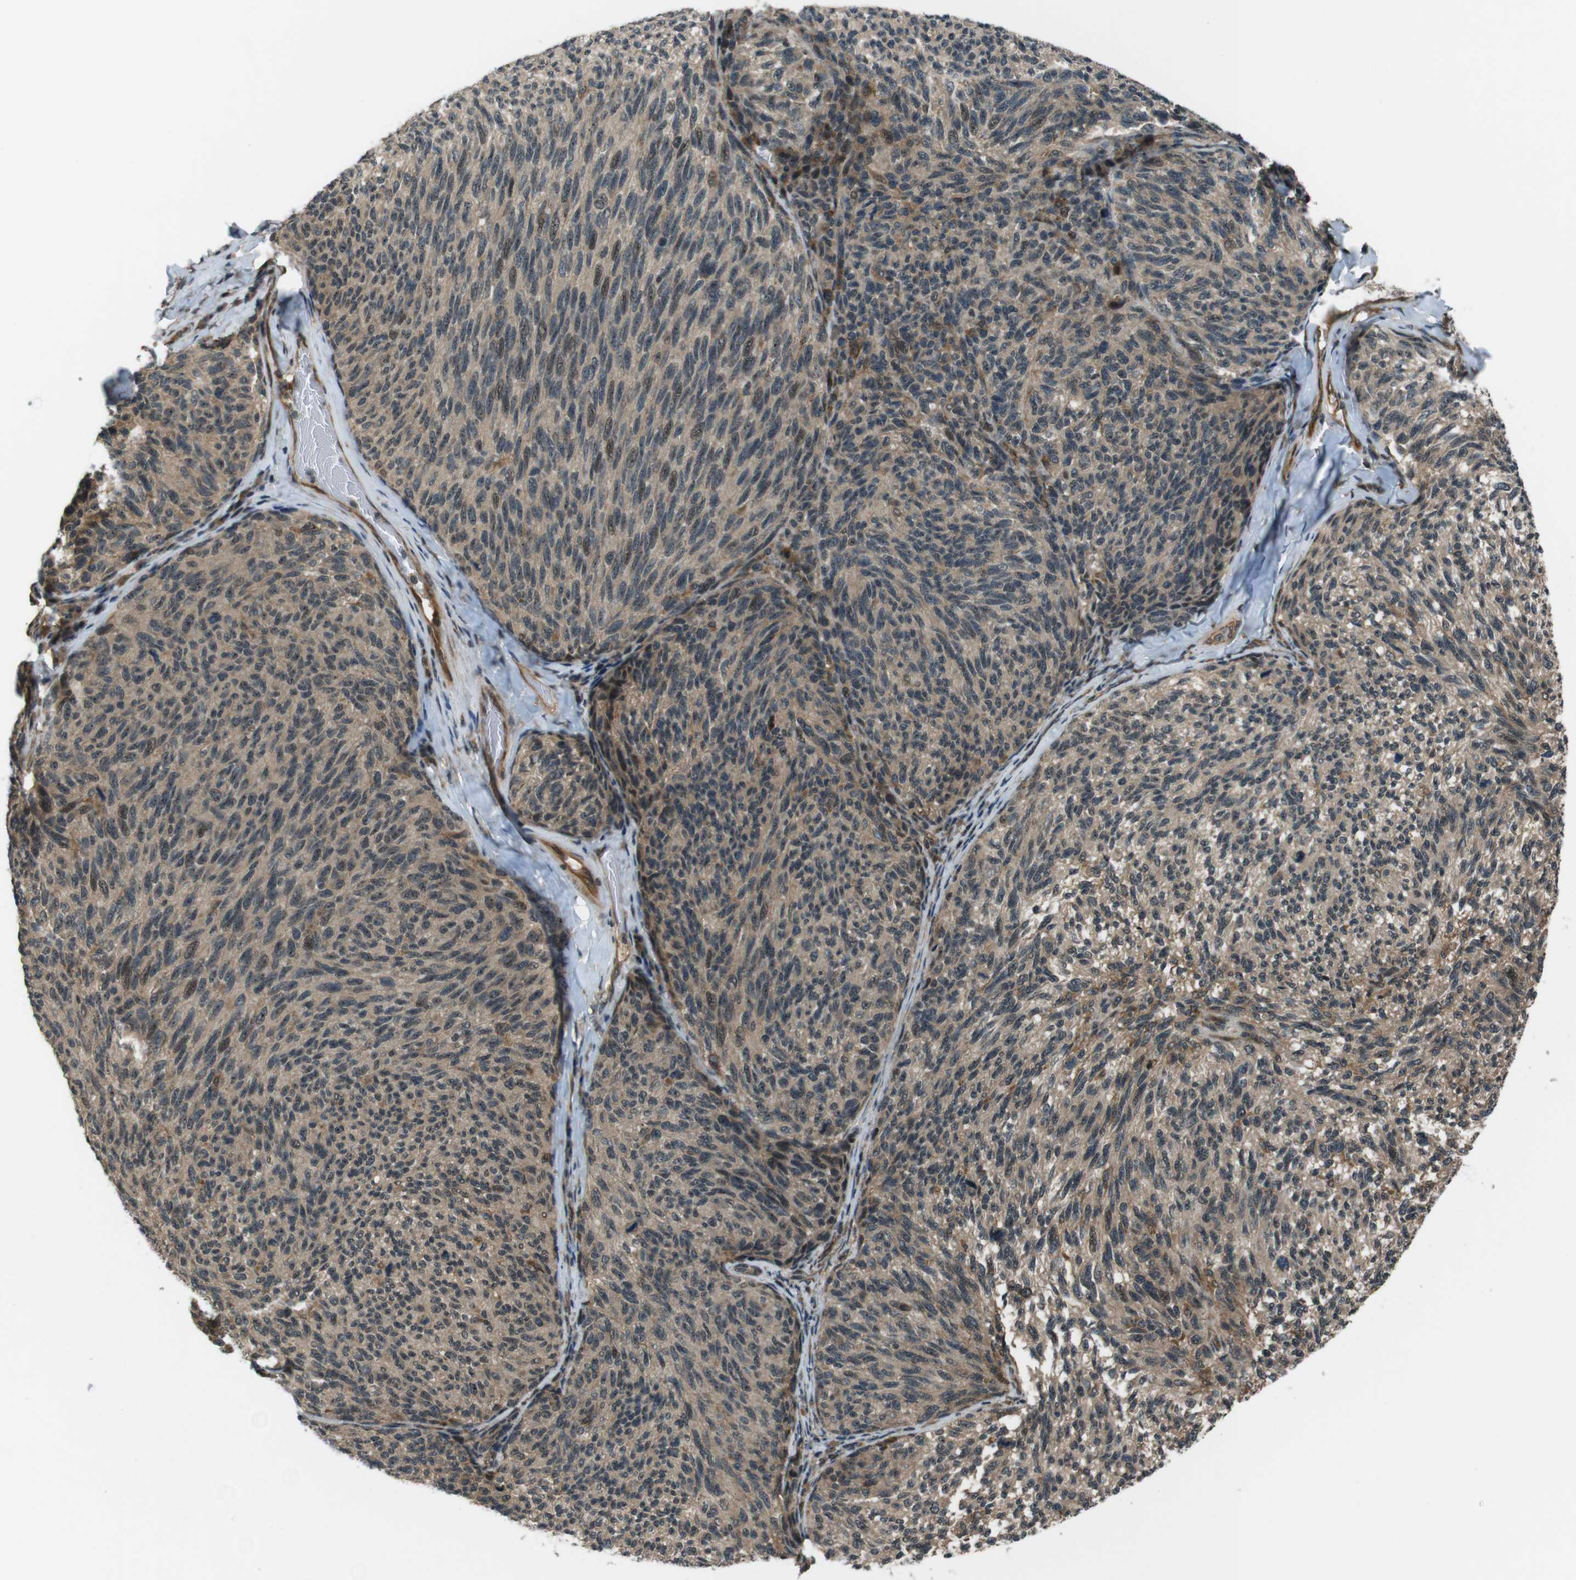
{"staining": {"intensity": "weak", "quantity": ">75%", "location": "cytoplasmic/membranous,nuclear"}, "tissue": "melanoma", "cell_type": "Tumor cells", "image_type": "cancer", "snomed": [{"axis": "morphology", "description": "Malignant melanoma, NOS"}, {"axis": "topography", "description": "Skin"}], "caption": "Melanoma stained with a brown dye demonstrates weak cytoplasmic/membranous and nuclear positive positivity in about >75% of tumor cells.", "gene": "TIAM2", "patient": {"sex": "female", "age": 73}}